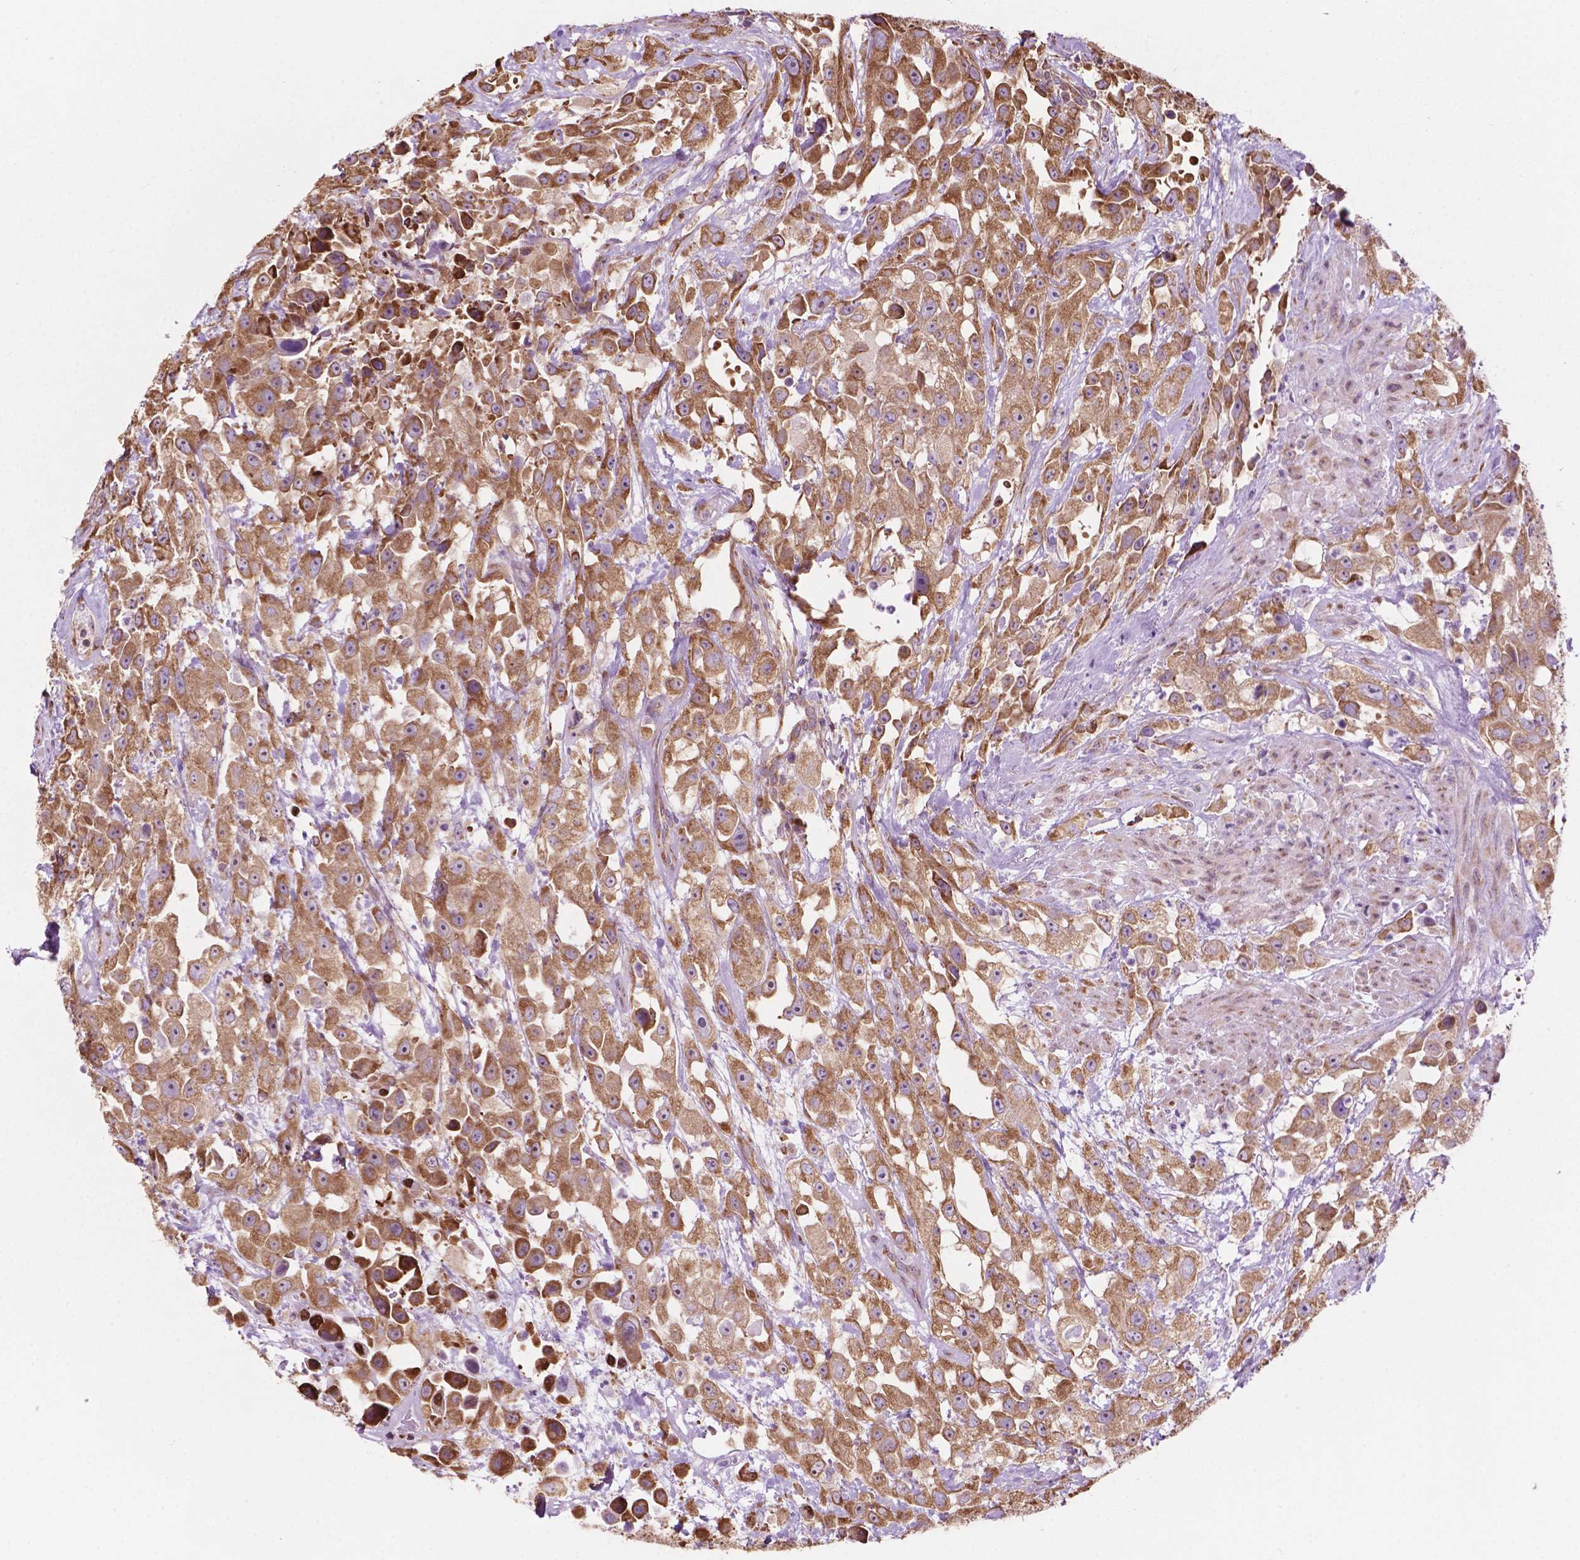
{"staining": {"intensity": "moderate", "quantity": ">75%", "location": "cytoplasmic/membranous,nuclear"}, "tissue": "urothelial cancer", "cell_type": "Tumor cells", "image_type": "cancer", "snomed": [{"axis": "morphology", "description": "Urothelial carcinoma, High grade"}, {"axis": "topography", "description": "Urinary bladder"}], "caption": "High-magnification brightfield microscopy of high-grade urothelial carcinoma stained with DAB (3,3'-diaminobenzidine) (brown) and counterstained with hematoxylin (blue). tumor cells exhibit moderate cytoplasmic/membranous and nuclear expression is appreciated in about>75% of cells. (DAB IHC with brightfield microscopy, high magnification).", "gene": "RPL29", "patient": {"sex": "male", "age": 79}}